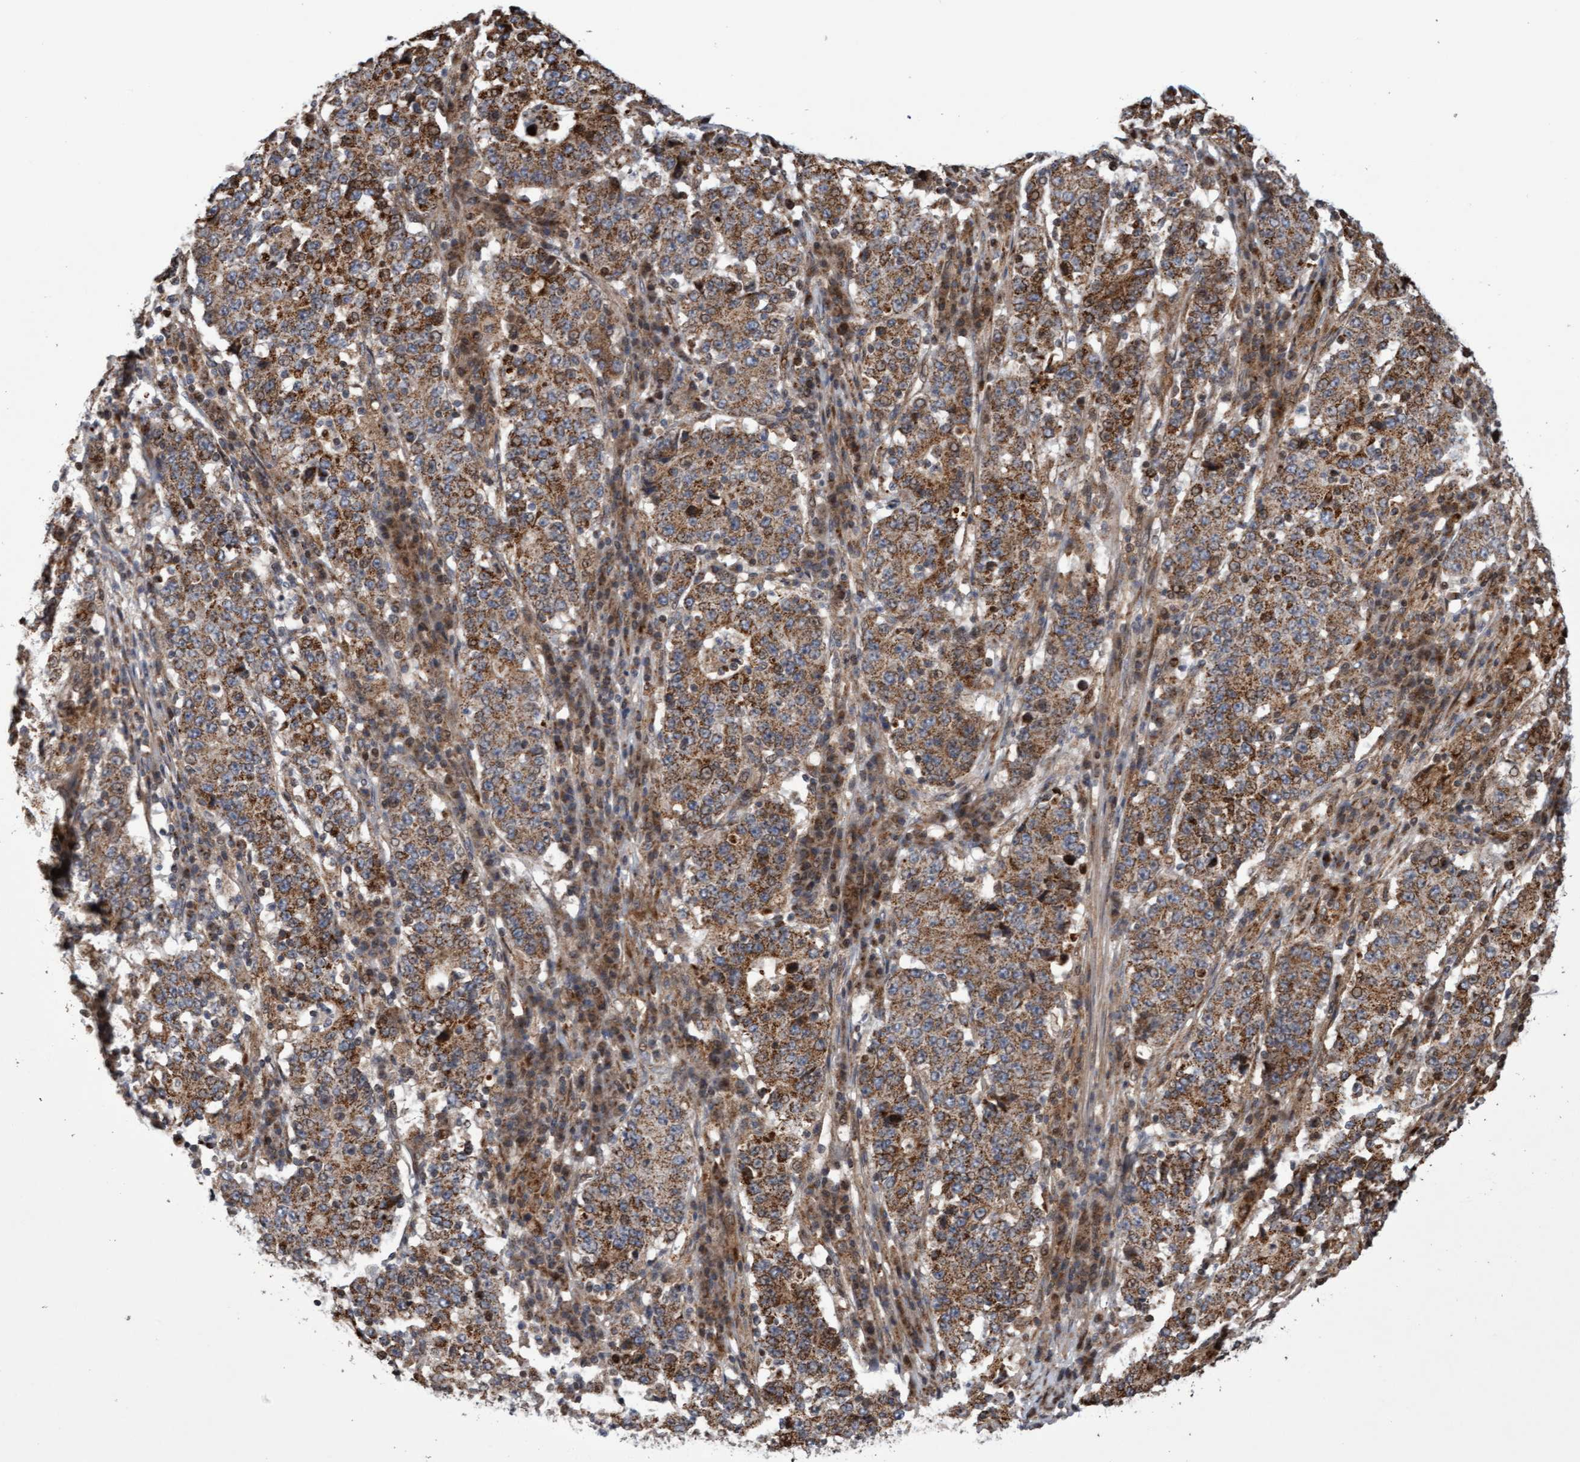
{"staining": {"intensity": "moderate", "quantity": ">75%", "location": "cytoplasmic/membranous"}, "tissue": "stomach cancer", "cell_type": "Tumor cells", "image_type": "cancer", "snomed": [{"axis": "morphology", "description": "Adenocarcinoma, NOS"}, {"axis": "topography", "description": "Stomach"}], "caption": "Protein staining shows moderate cytoplasmic/membranous positivity in approximately >75% of tumor cells in stomach cancer.", "gene": "PECR", "patient": {"sex": "male", "age": 59}}